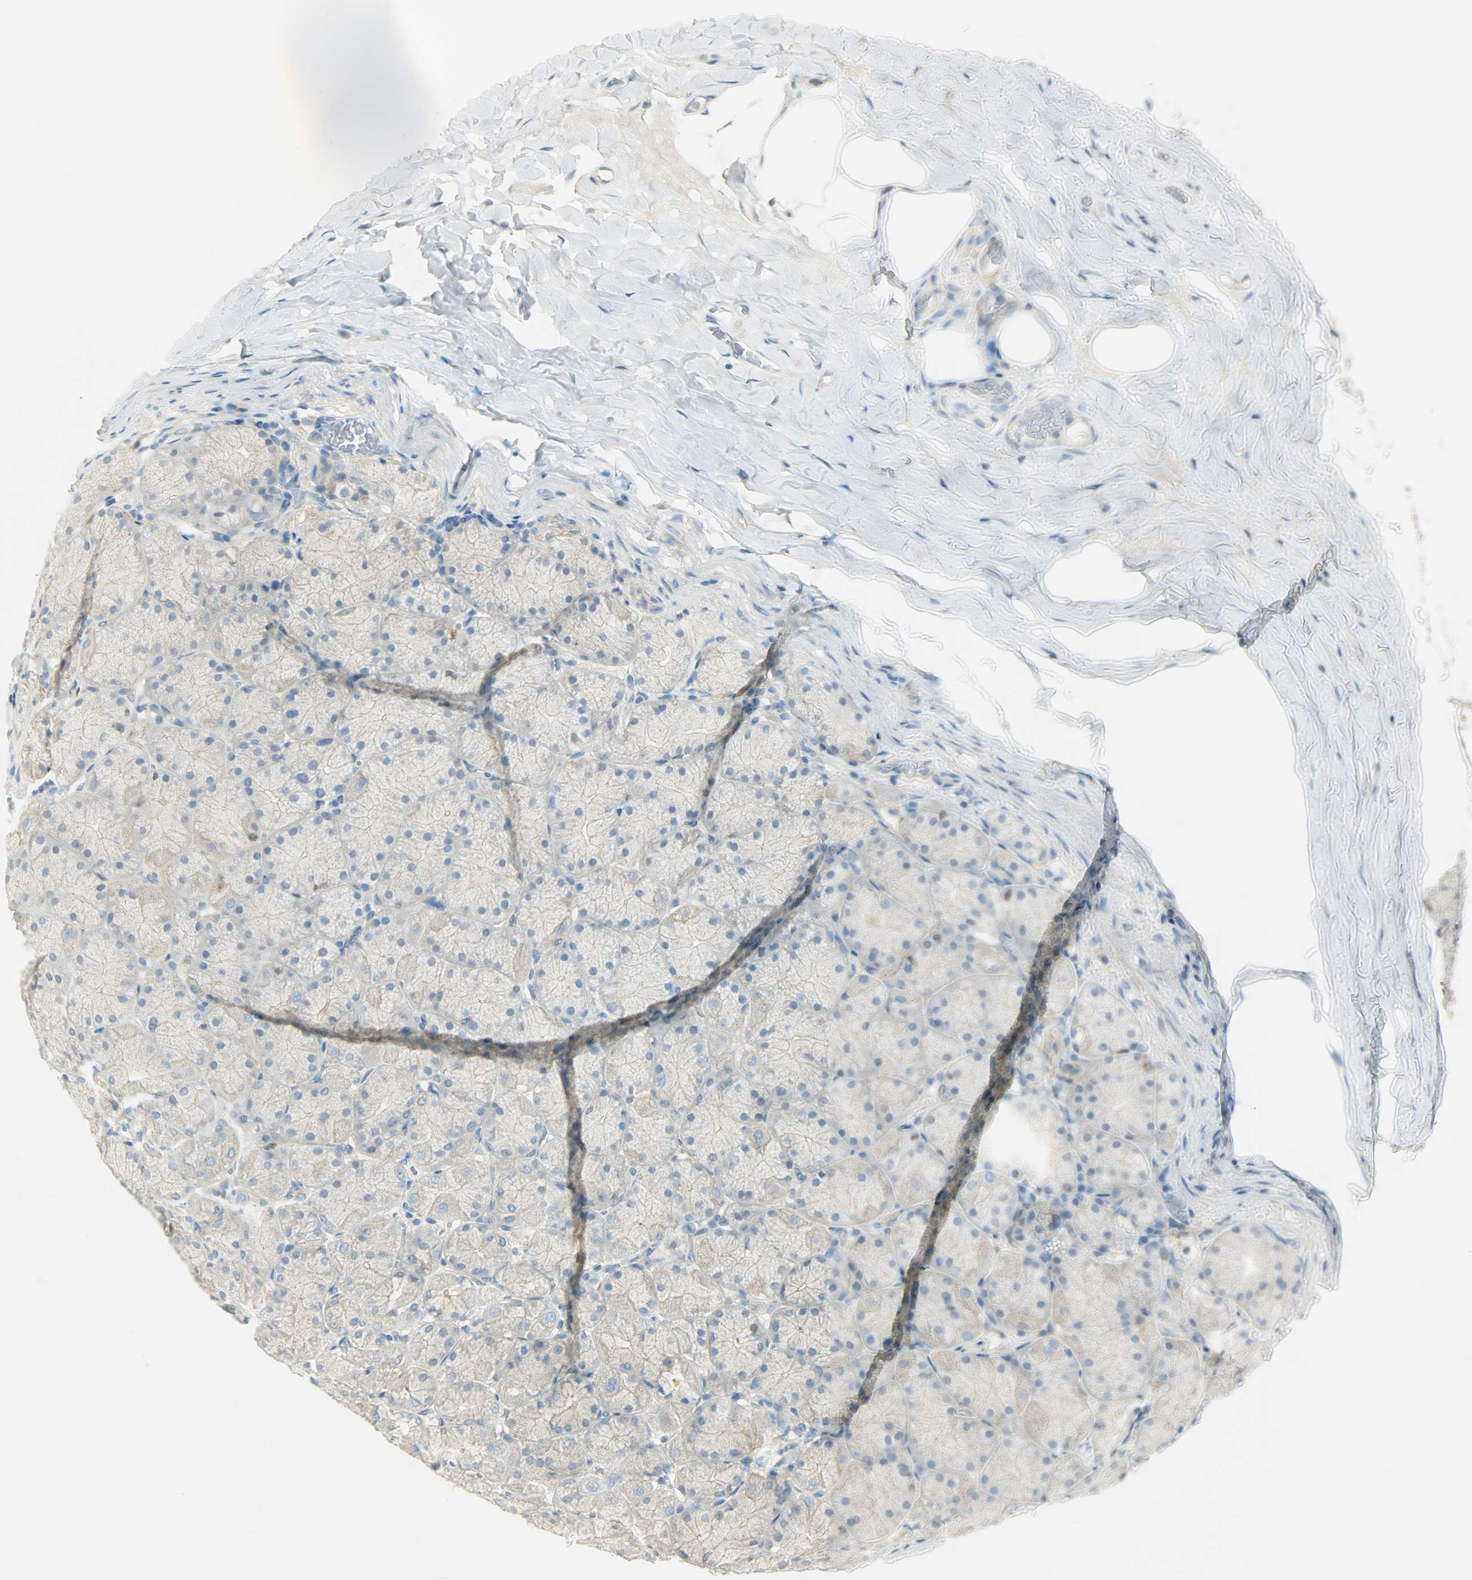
{"staining": {"intensity": "weak", "quantity": "<25%", "location": "cytoplasmic/membranous"}, "tissue": "stomach", "cell_type": "Glandular cells", "image_type": "normal", "snomed": [{"axis": "morphology", "description": "Normal tissue, NOS"}, {"axis": "topography", "description": "Stomach, upper"}], "caption": "Glandular cells show no significant protein positivity in normal stomach. Nuclei are stained in blue.", "gene": "TSC22D2", "patient": {"sex": "female", "age": 56}}